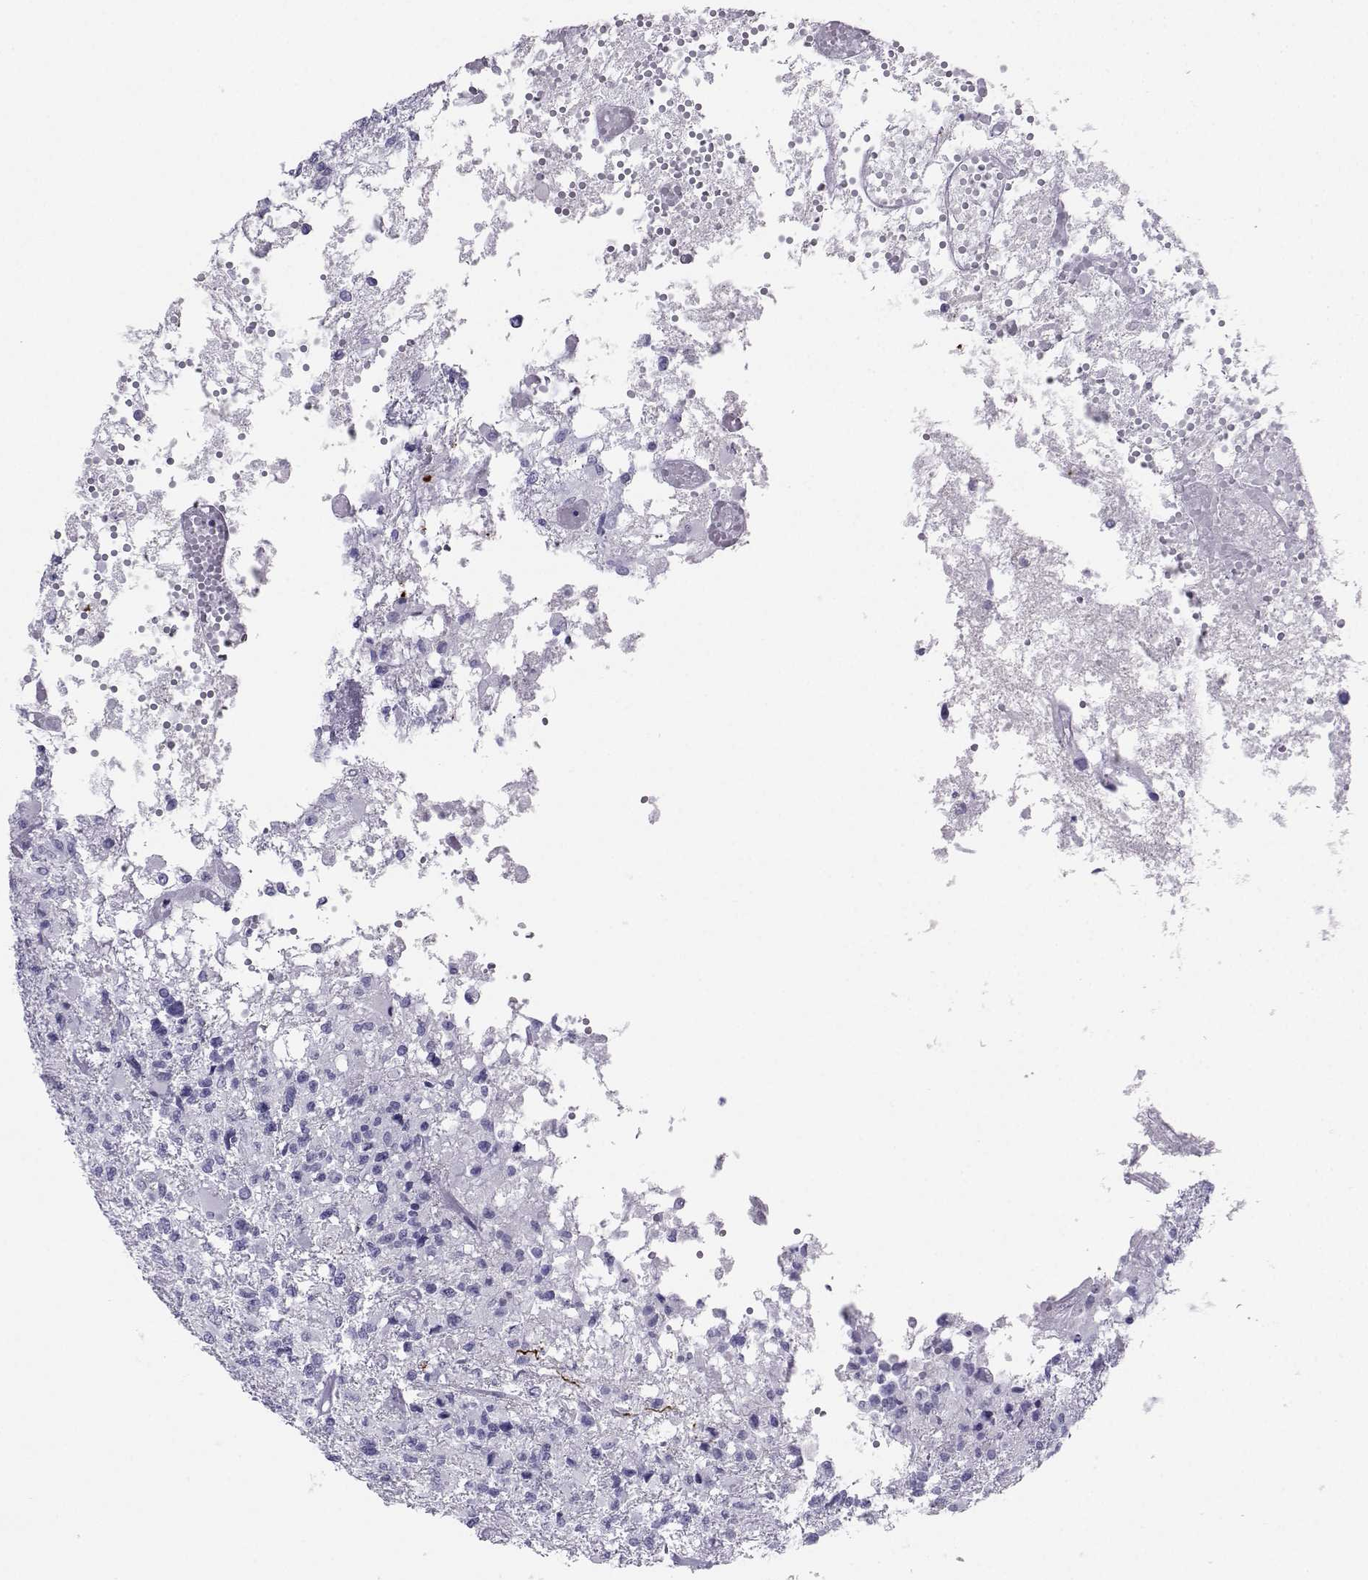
{"staining": {"intensity": "negative", "quantity": "none", "location": "none"}, "tissue": "glioma", "cell_type": "Tumor cells", "image_type": "cancer", "snomed": [{"axis": "morphology", "description": "Glioma, malignant, High grade"}, {"axis": "topography", "description": "Brain"}], "caption": "Human malignant high-grade glioma stained for a protein using immunohistochemistry (IHC) exhibits no expression in tumor cells.", "gene": "SST", "patient": {"sex": "female", "age": 63}}